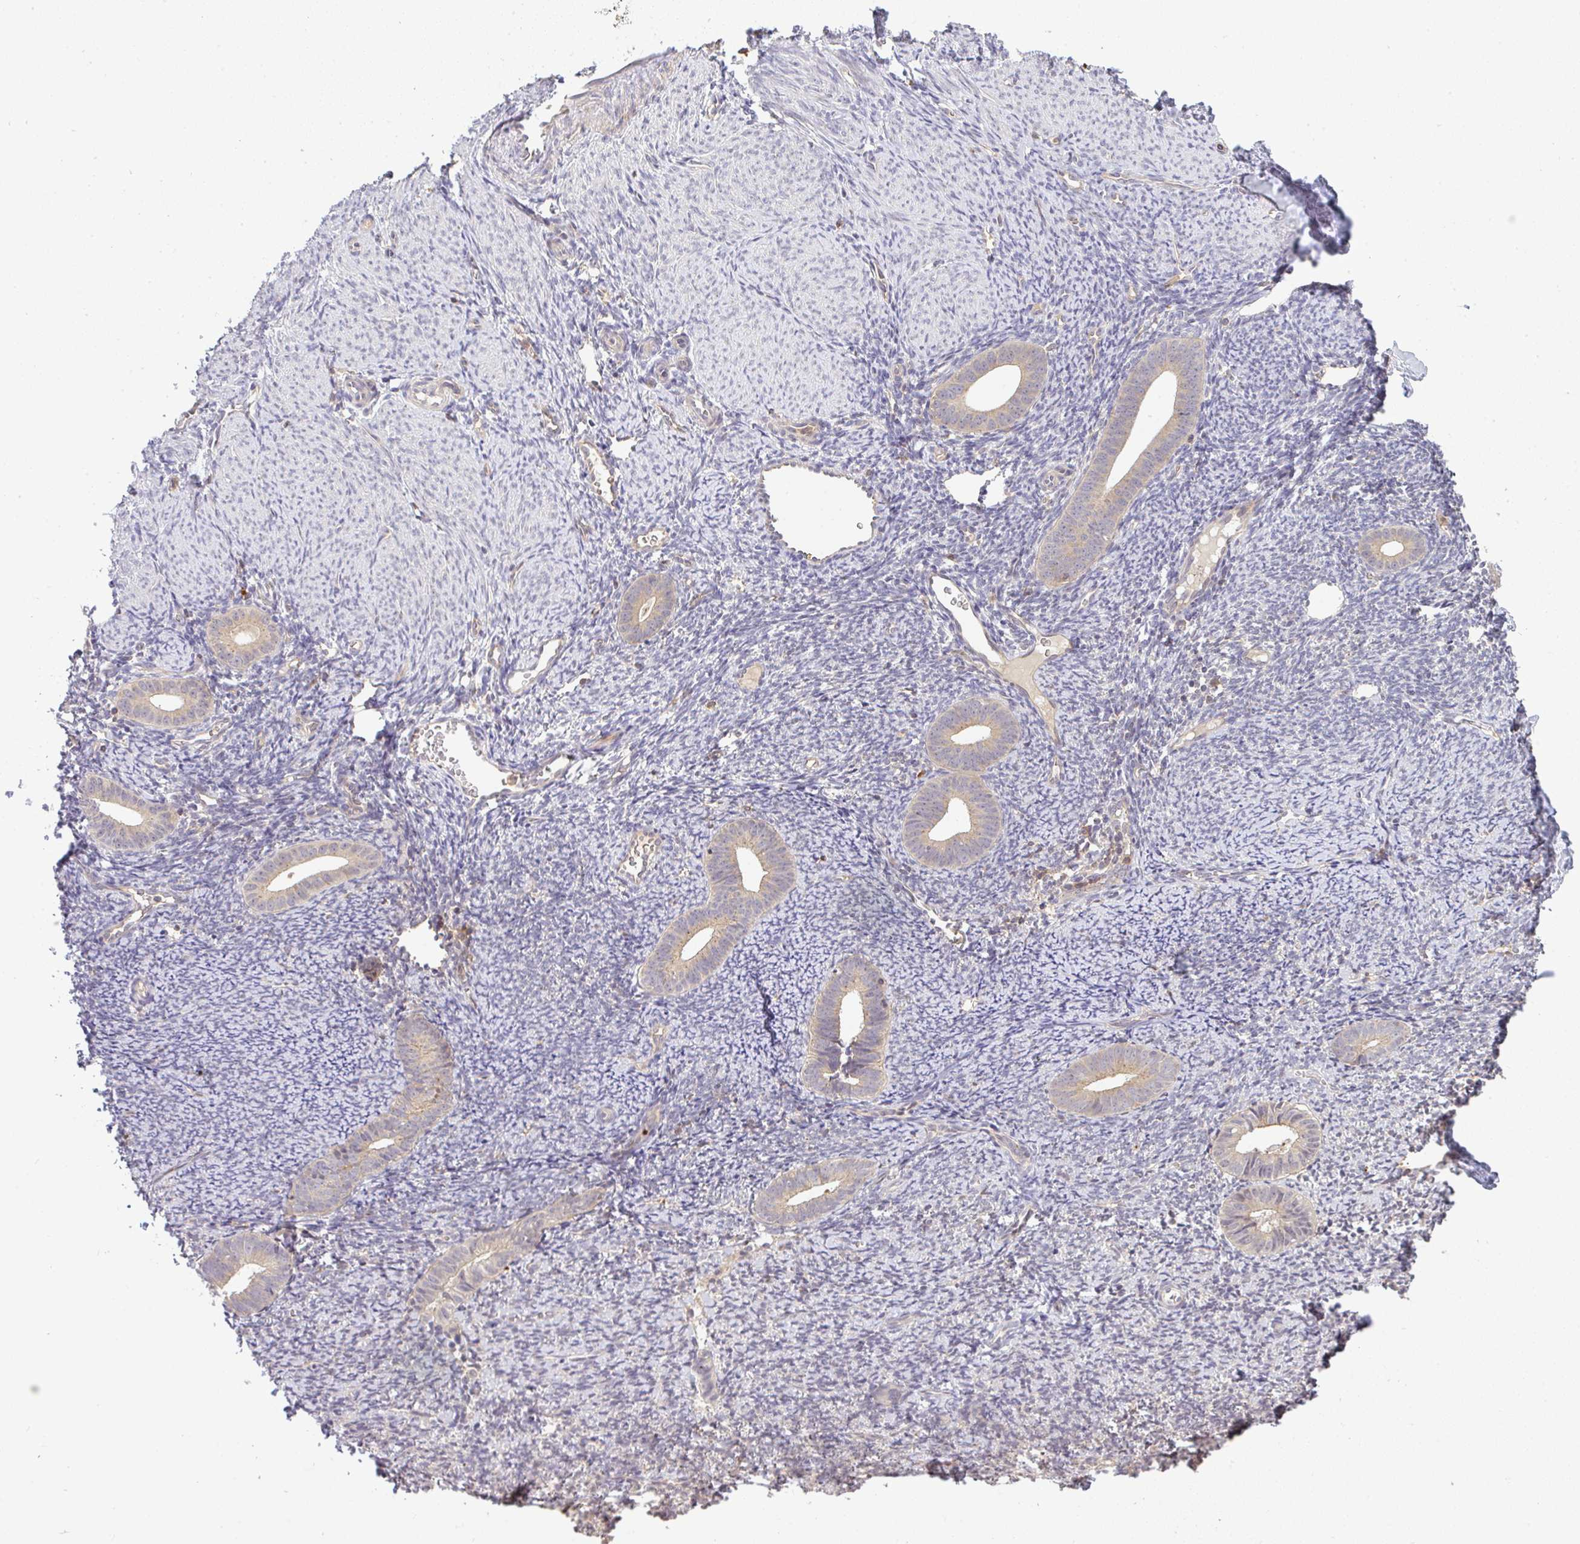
{"staining": {"intensity": "negative", "quantity": "none", "location": "none"}, "tissue": "endometrium", "cell_type": "Cells in endometrial stroma", "image_type": "normal", "snomed": [{"axis": "morphology", "description": "Normal tissue, NOS"}, {"axis": "topography", "description": "Endometrium"}], "caption": "The photomicrograph reveals no staining of cells in endometrial stroma in unremarkable endometrium. The staining was performed using DAB (3,3'-diaminobenzidine) to visualize the protein expression in brown, while the nuclei were stained in blue with hematoxylin (Magnification: 20x).", "gene": "FAM153A", "patient": {"sex": "female", "age": 39}}